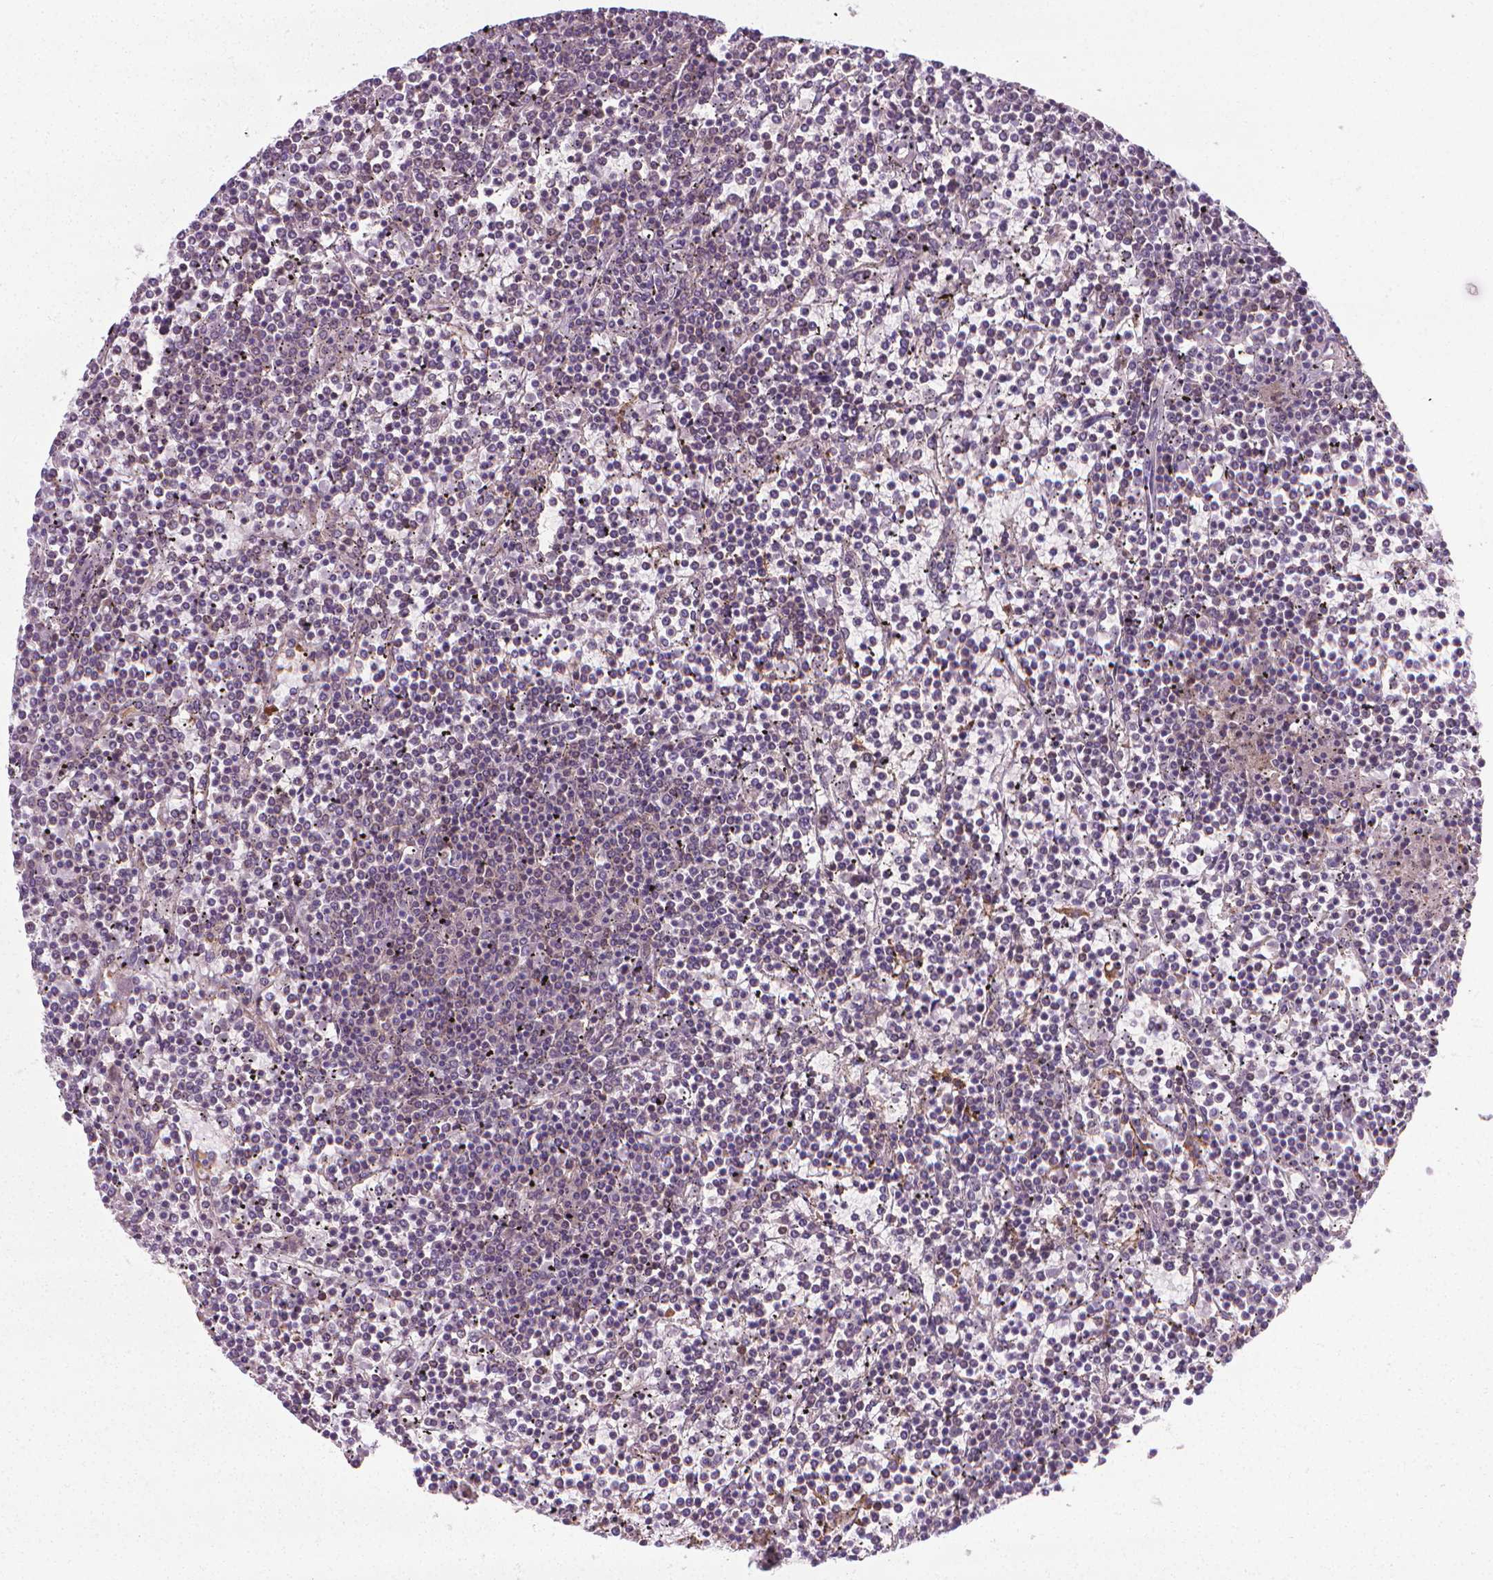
{"staining": {"intensity": "negative", "quantity": "none", "location": "none"}, "tissue": "lymphoma", "cell_type": "Tumor cells", "image_type": "cancer", "snomed": [{"axis": "morphology", "description": "Malignant lymphoma, non-Hodgkin's type, Low grade"}, {"axis": "topography", "description": "Spleen"}], "caption": "IHC of human malignant lymphoma, non-Hodgkin's type (low-grade) displays no expression in tumor cells.", "gene": "PRAG1", "patient": {"sex": "female", "age": 19}}